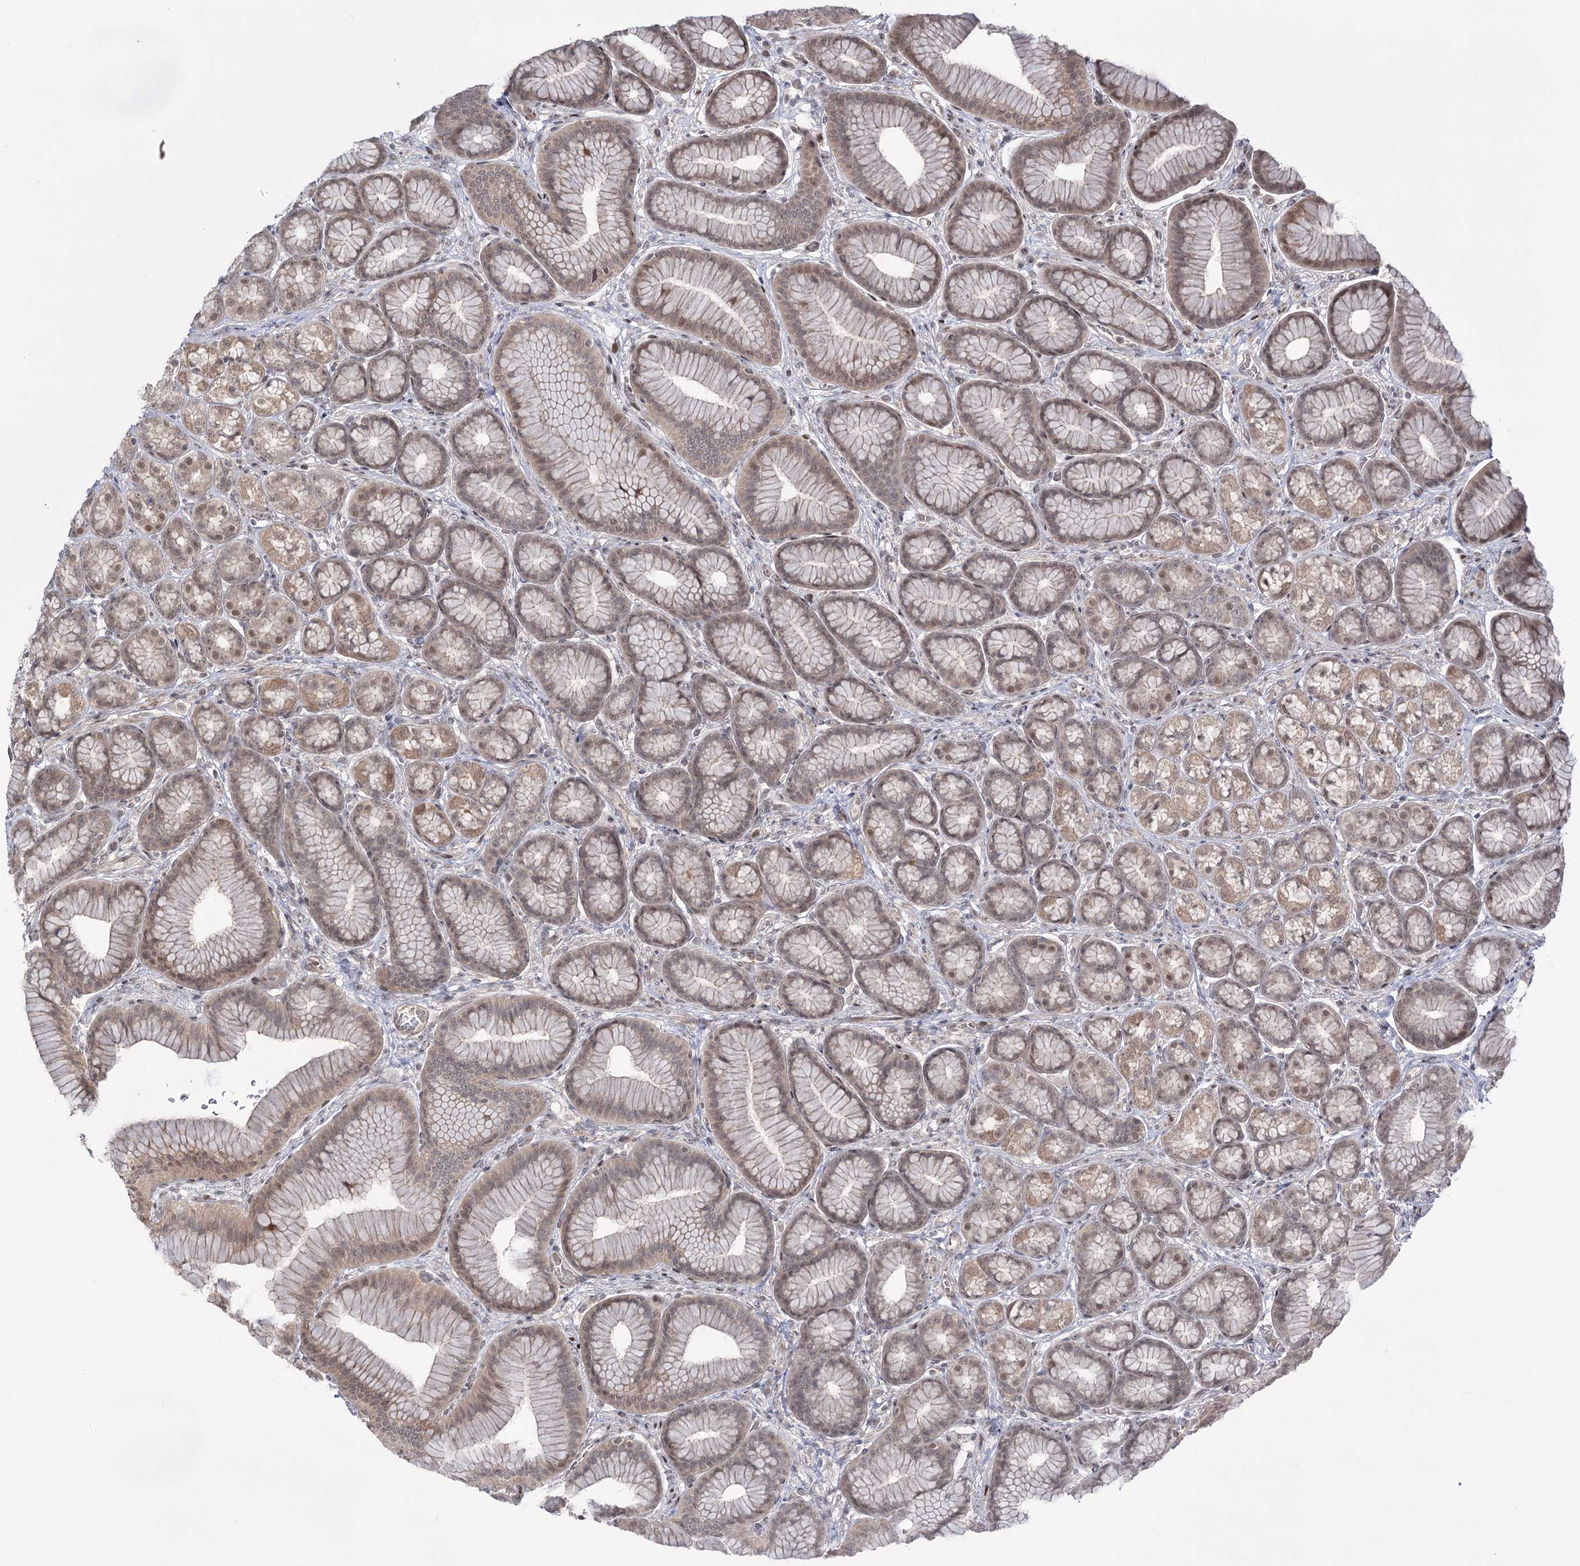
{"staining": {"intensity": "moderate", "quantity": "25%-75%", "location": "cytoplasmic/membranous,nuclear"}, "tissue": "stomach", "cell_type": "Glandular cells", "image_type": "normal", "snomed": [{"axis": "morphology", "description": "Normal tissue, NOS"}, {"axis": "morphology", "description": "Adenocarcinoma, NOS"}, {"axis": "morphology", "description": "Adenocarcinoma, High grade"}, {"axis": "topography", "description": "Stomach, upper"}, {"axis": "topography", "description": "Stomach"}], "caption": "The image shows staining of normal stomach, revealing moderate cytoplasmic/membranous,nuclear protein expression (brown color) within glandular cells. (DAB (3,3'-diaminobenzidine) = brown stain, brightfield microscopy at high magnification).", "gene": "HELQ", "patient": {"sex": "female", "age": 65}}